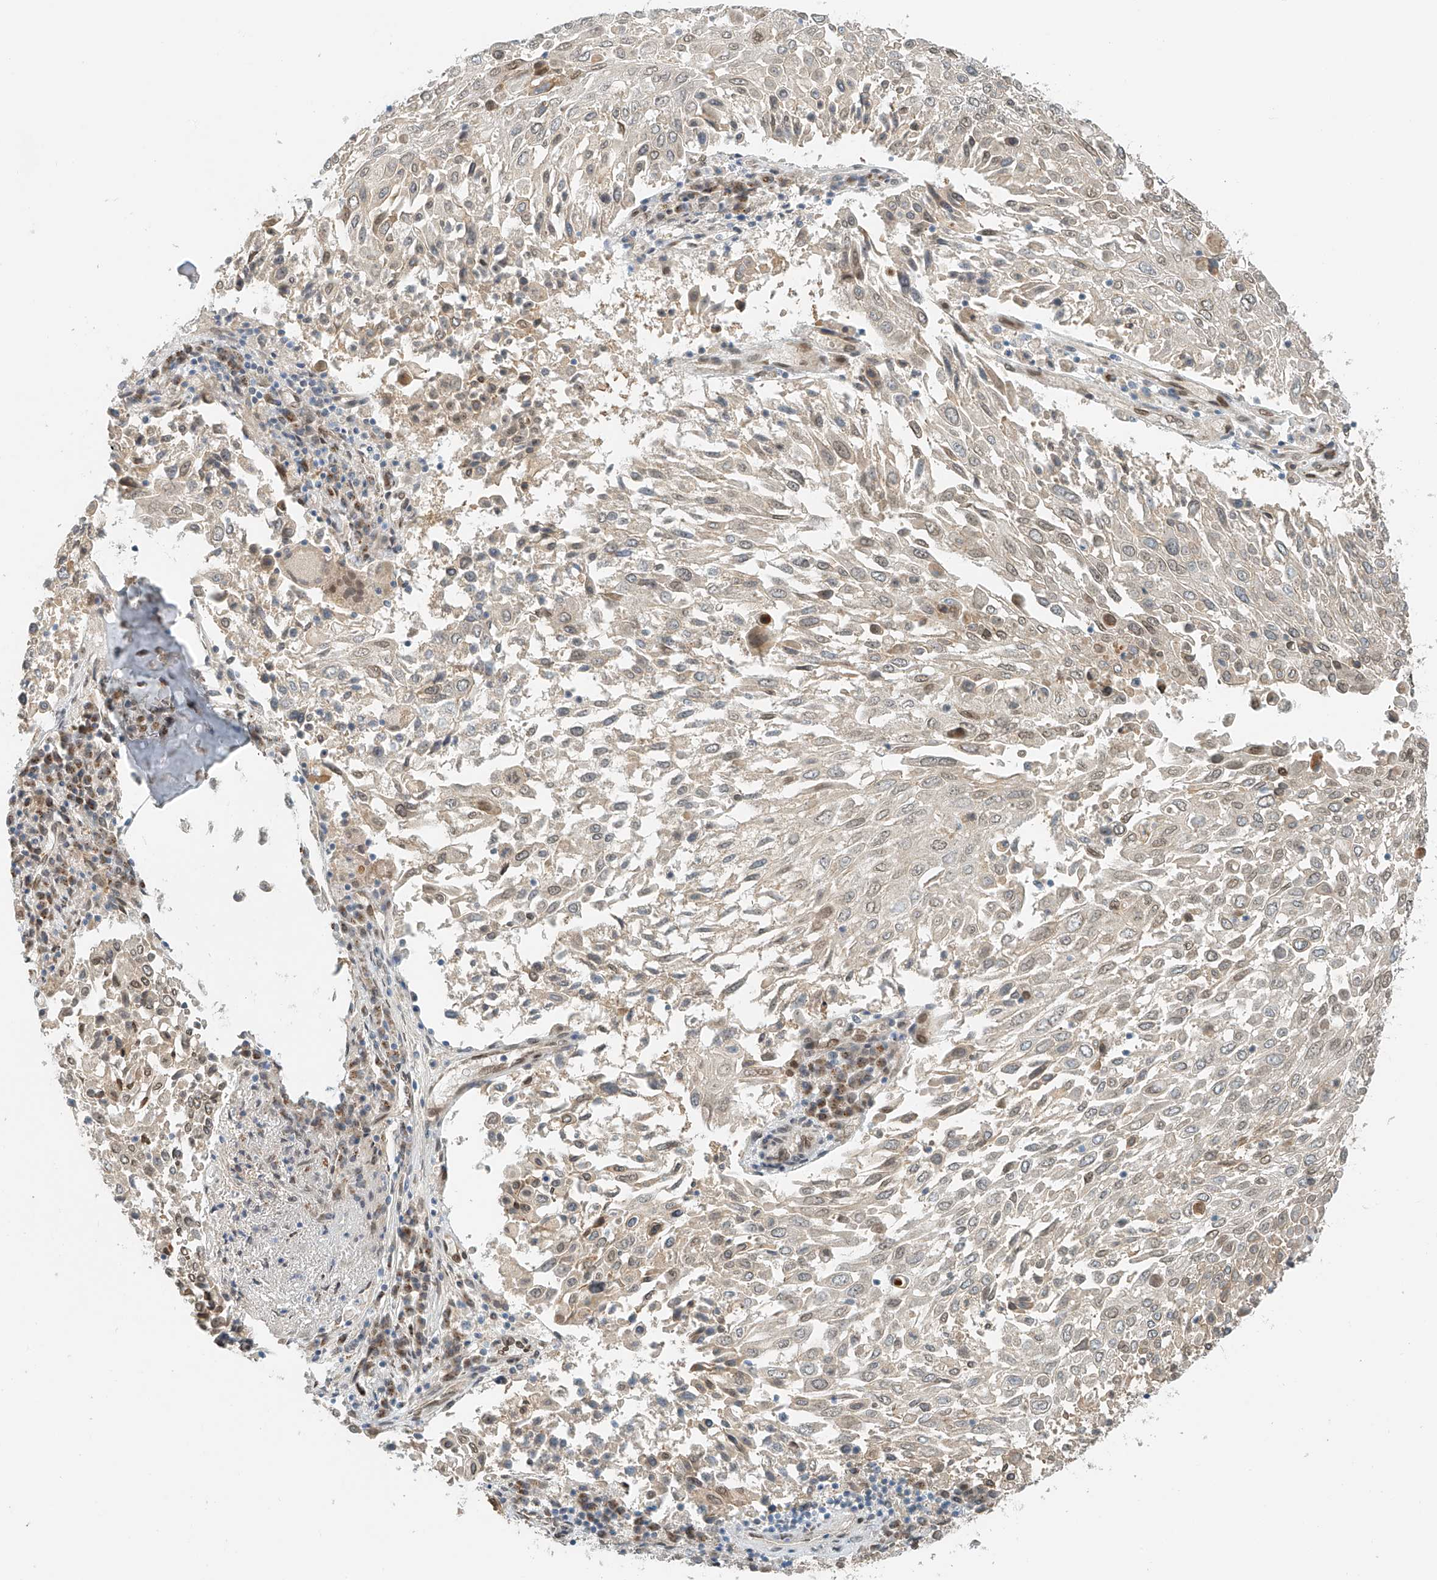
{"staining": {"intensity": "weak", "quantity": "25%-75%", "location": "cytoplasmic/membranous,nuclear"}, "tissue": "lung cancer", "cell_type": "Tumor cells", "image_type": "cancer", "snomed": [{"axis": "morphology", "description": "Squamous cell carcinoma, NOS"}, {"axis": "topography", "description": "Lung"}], "caption": "Immunohistochemistry (IHC) histopathology image of neoplastic tissue: lung squamous cell carcinoma stained using IHC shows low levels of weak protein expression localized specifically in the cytoplasmic/membranous and nuclear of tumor cells, appearing as a cytoplasmic/membranous and nuclear brown color.", "gene": "STARD9", "patient": {"sex": "male", "age": 65}}